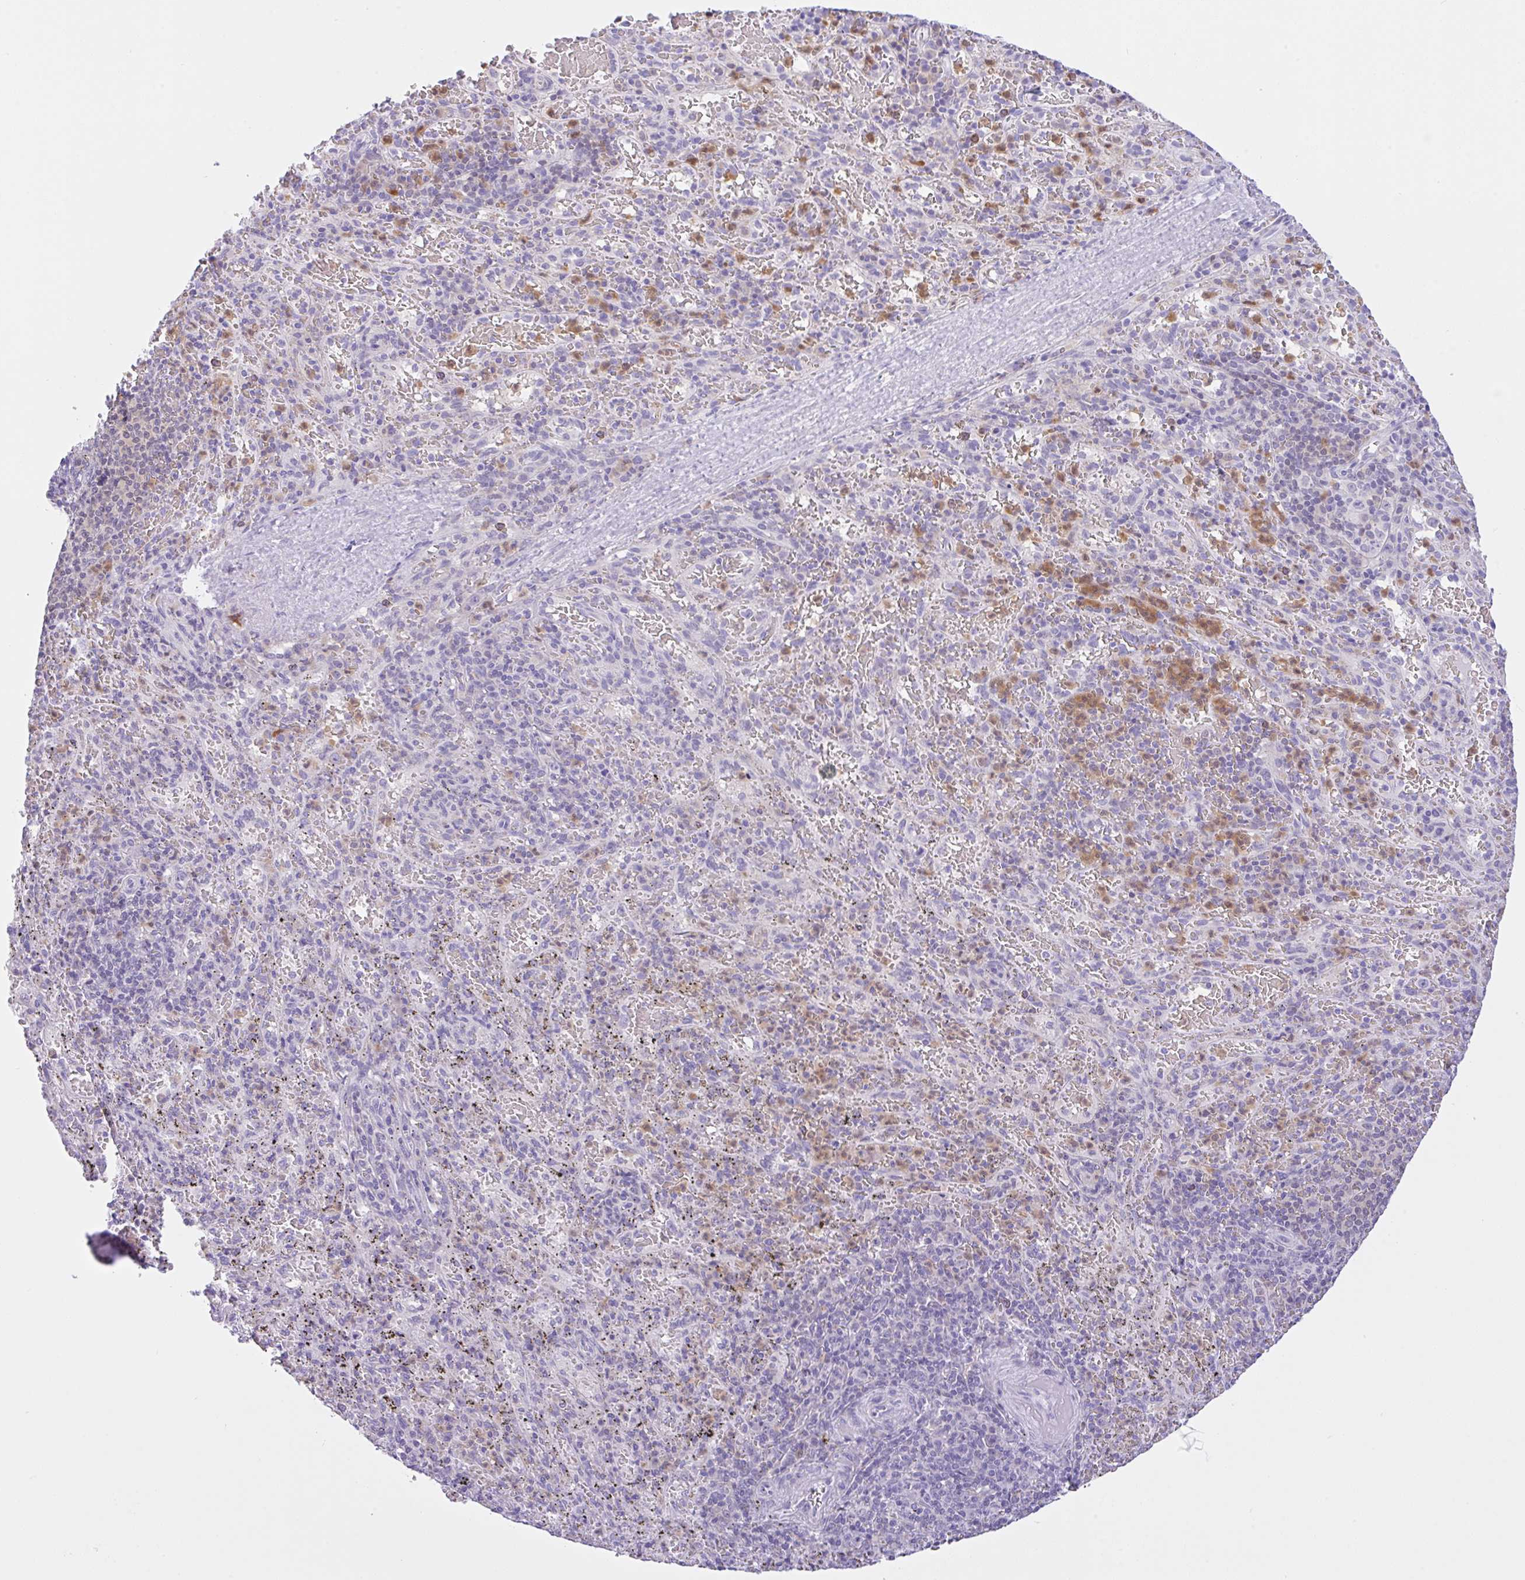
{"staining": {"intensity": "moderate", "quantity": "25%-75%", "location": "cytoplasmic/membranous"}, "tissue": "spleen", "cell_type": "Cells in red pulp", "image_type": "normal", "snomed": [{"axis": "morphology", "description": "Normal tissue, NOS"}, {"axis": "topography", "description": "Spleen"}], "caption": "Human spleen stained with a brown dye shows moderate cytoplasmic/membranous positive positivity in about 25%-75% of cells in red pulp.", "gene": "NCF1", "patient": {"sex": "male", "age": 57}}